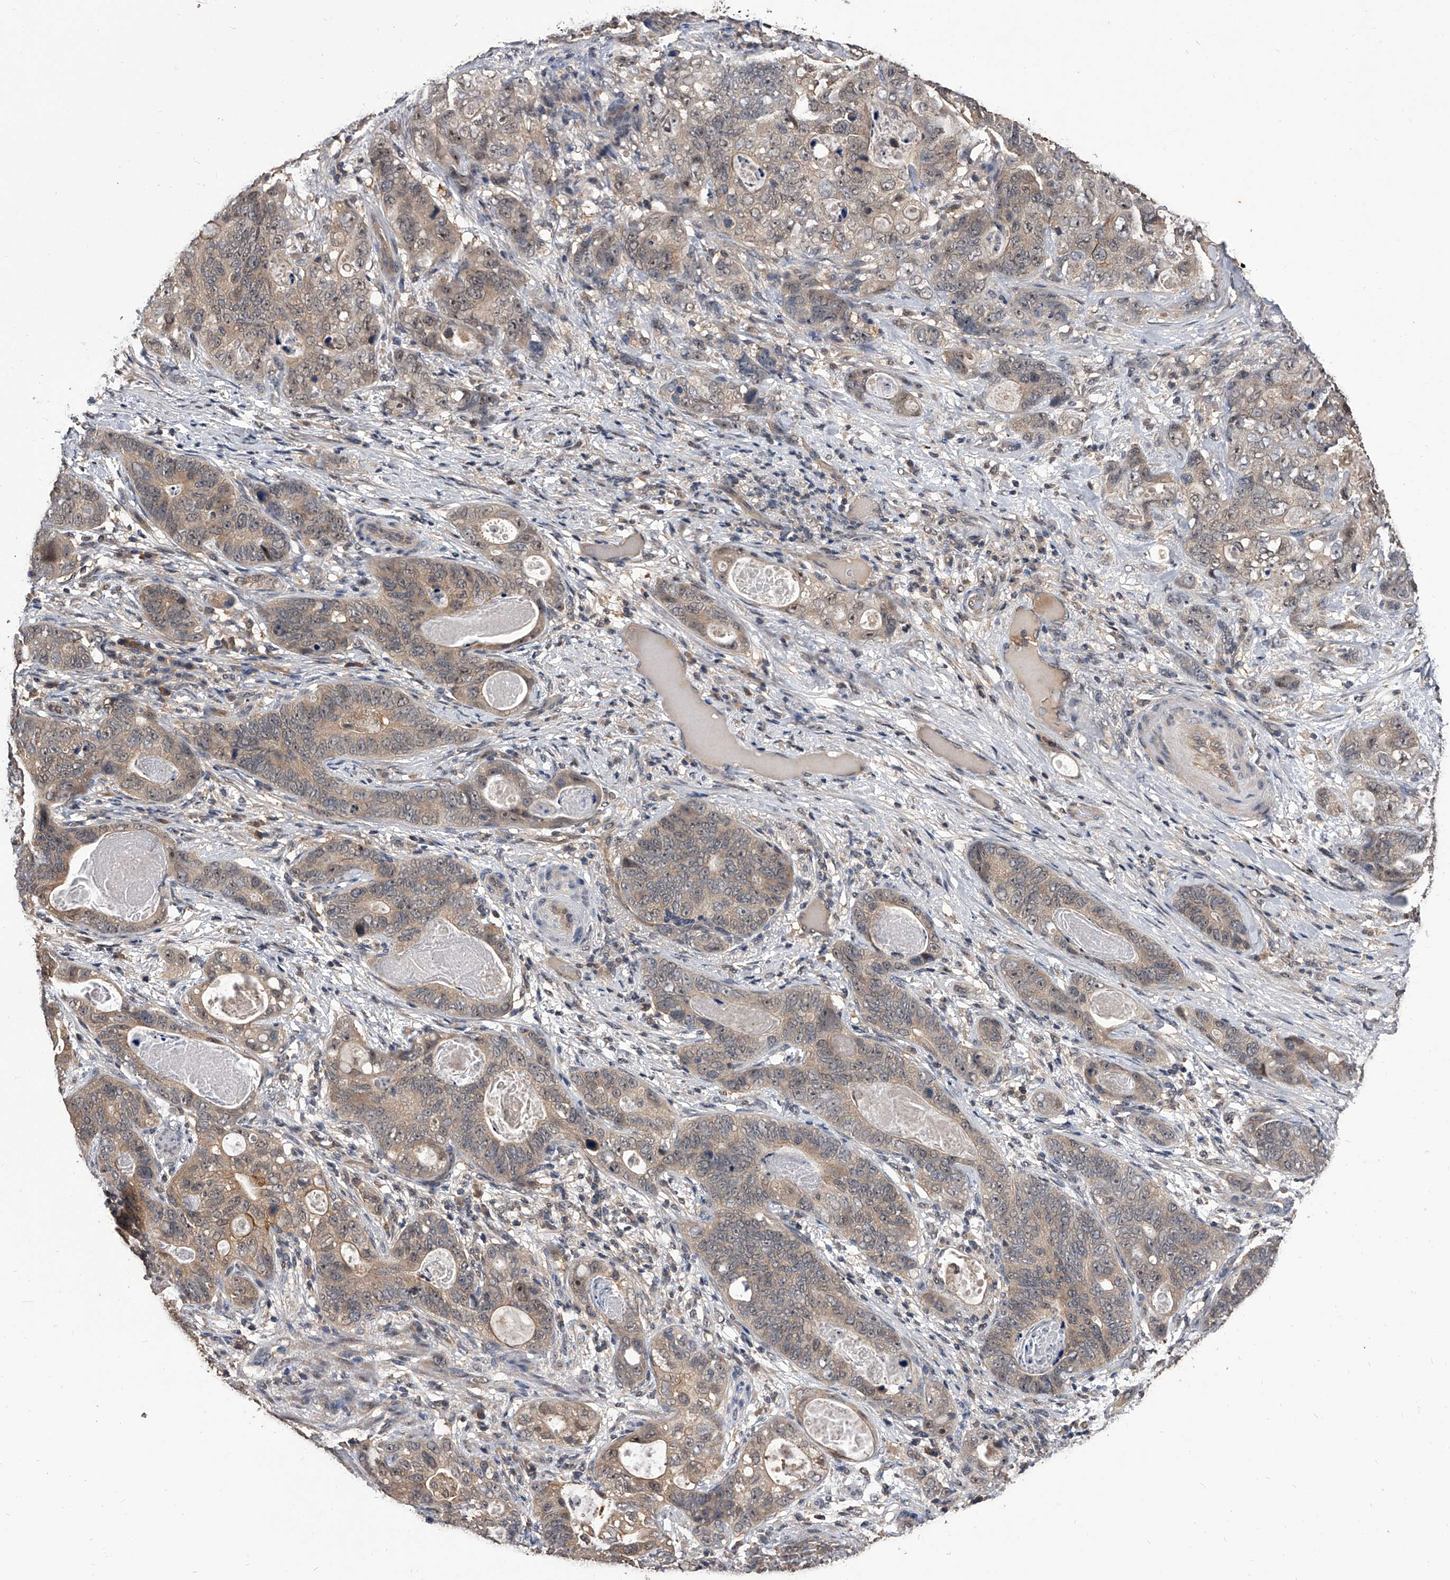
{"staining": {"intensity": "weak", "quantity": "25%-75%", "location": "cytoplasmic/membranous,nuclear"}, "tissue": "stomach cancer", "cell_type": "Tumor cells", "image_type": "cancer", "snomed": [{"axis": "morphology", "description": "Normal tissue, NOS"}, {"axis": "morphology", "description": "Adenocarcinoma, NOS"}, {"axis": "topography", "description": "Stomach"}], "caption": "The micrograph displays a brown stain indicating the presence of a protein in the cytoplasmic/membranous and nuclear of tumor cells in stomach cancer. Nuclei are stained in blue.", "gene": "EFCAB7", "patient": {"sex": "female", "age": 89}}